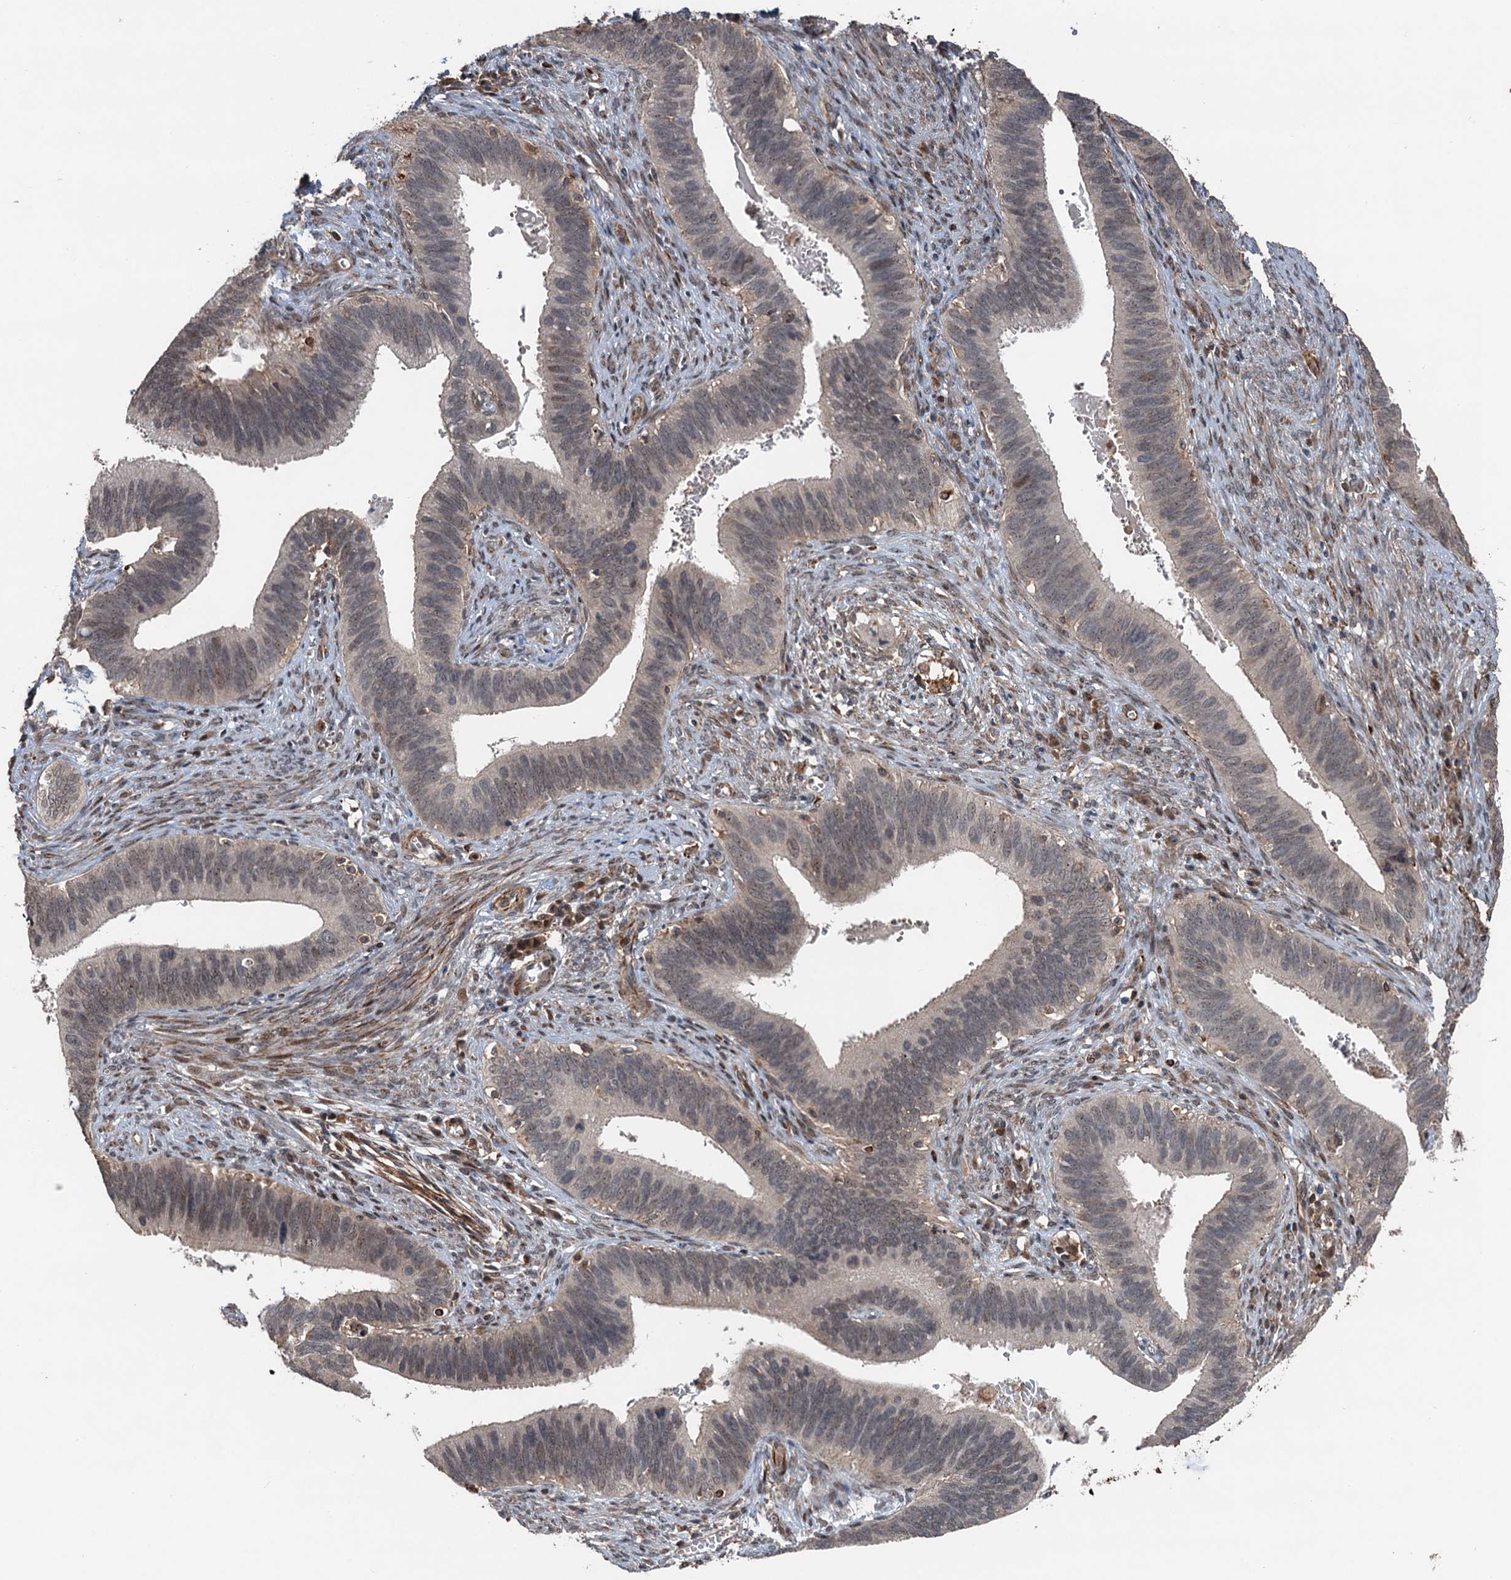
{"staining": {"intensity": "weak", "quantity": "<25%", "location": "nuclear"}, "tissue": "cervical cancer", "cell_type": "Tumor cells", "image_type": "cancer", "snomed": [{"axis": "morphology", "description": "Adenocarcinoma, NOS"}, {"axis": "topography", "description": "Cervix"}], "caption": "Tumor cells are negative for protein expression in human cervical cancer (adenocarcinoma).", "gene": "TMA16", "patient": {"sex": "female", "age": 42}}